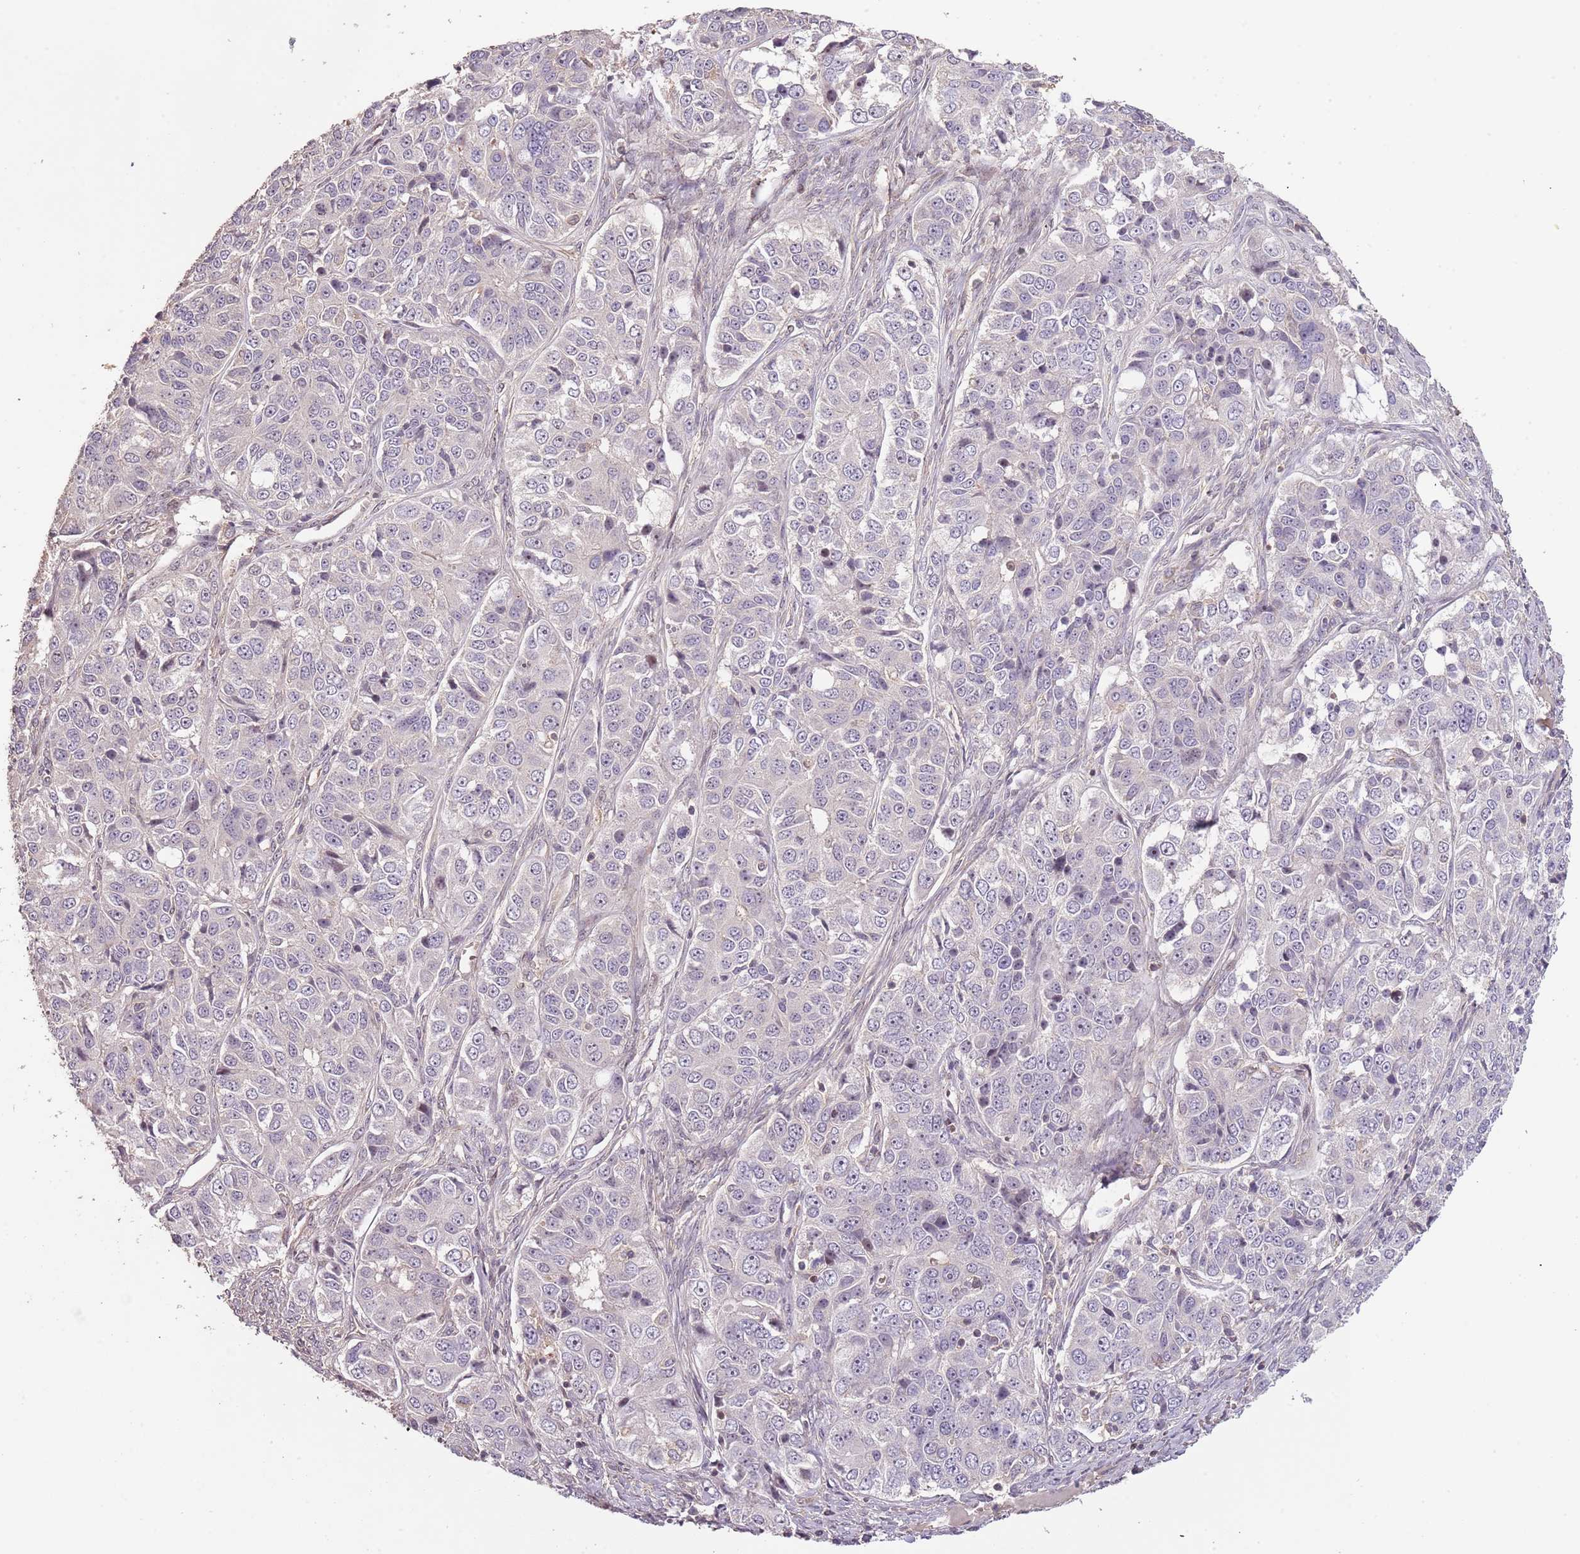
{"staining": {"intensity": "negative", "quantity": "none", "location": "none"}, "tissue": "ovarian cancer", "cell_type": "Tumor cells", "image_type": "cancer", "snomed": [{"axis": "morphology", "description": "Carcinoma, endometroid"}, {"axis": "topography", "description": "Ovary"}], "caption": "IHC micrograph of neoplastic tissue: ovarian cancer stained with DAB (3,3'-diaminobenzidine) exhibits no significant protein positivity in tumor cells.", "gene": "ADTRP", "patient": {"sex": "female", "age": 51}}